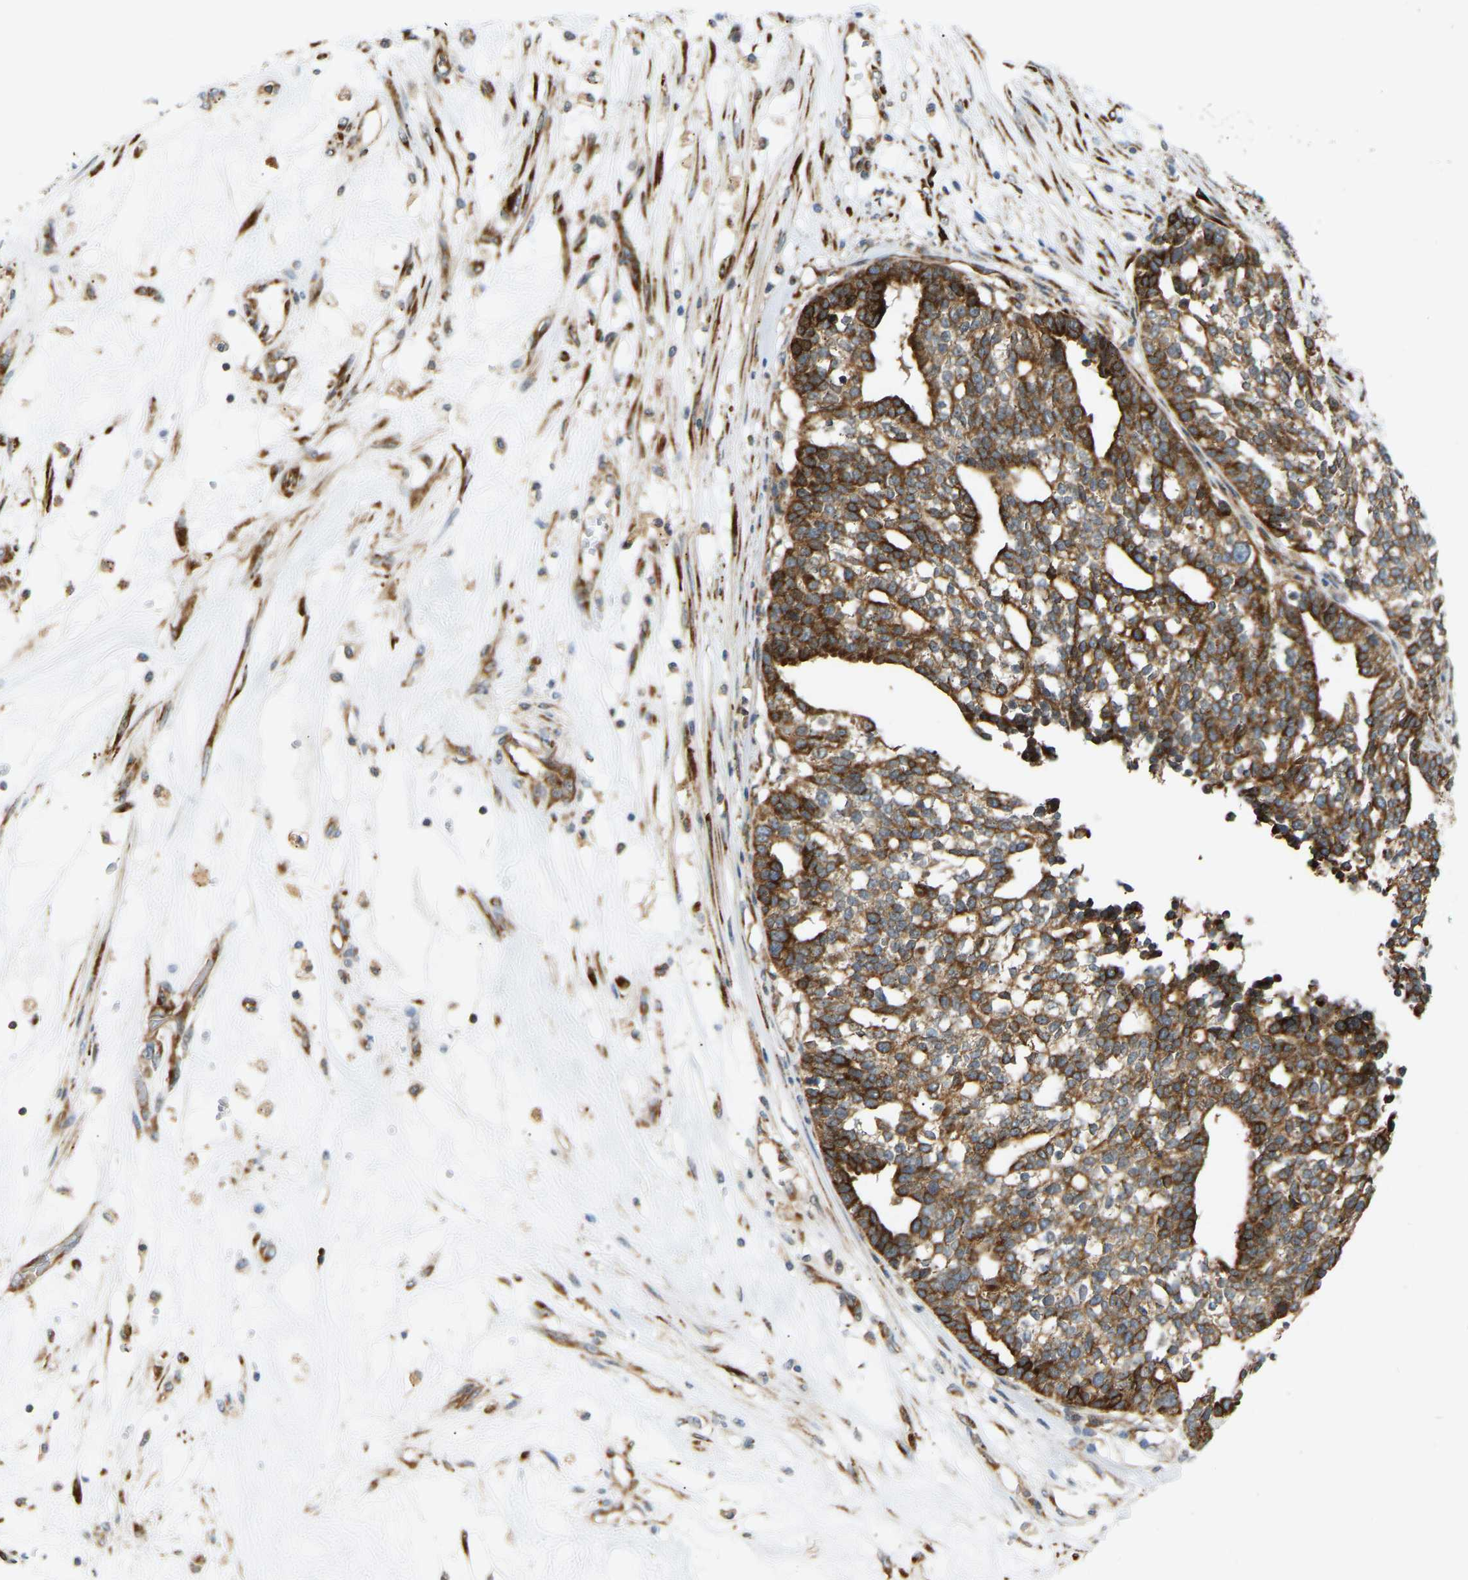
{"staining": {"intensity": "strong", "quantity": ">75%", "location": "cytoplasmic/membranous"}, "tissue": "ovarian cancer", "cell_type": "Tumor cells", "image_type": "cancer", "snomed": [{"axis": "morphology", "description": "Cystadenocarcinoma, serous, NOS"}, {"axis": "topography", "description": "Ovary"}], "caption": "Ovarian serous cystadenocarcinoma was stained to show a protein in brown. There is high levels of strong cytoplasmic/membranous expression in about >75% of tumor cells. The staining is performed using DAB (3,3'-diaminobenzidine) brown chromogen to label protein expression. The nuclei are counter-stained blue using hematoxylin.", "gene": "PLCG2", "patient": {"sex": "female", "age": 59}}